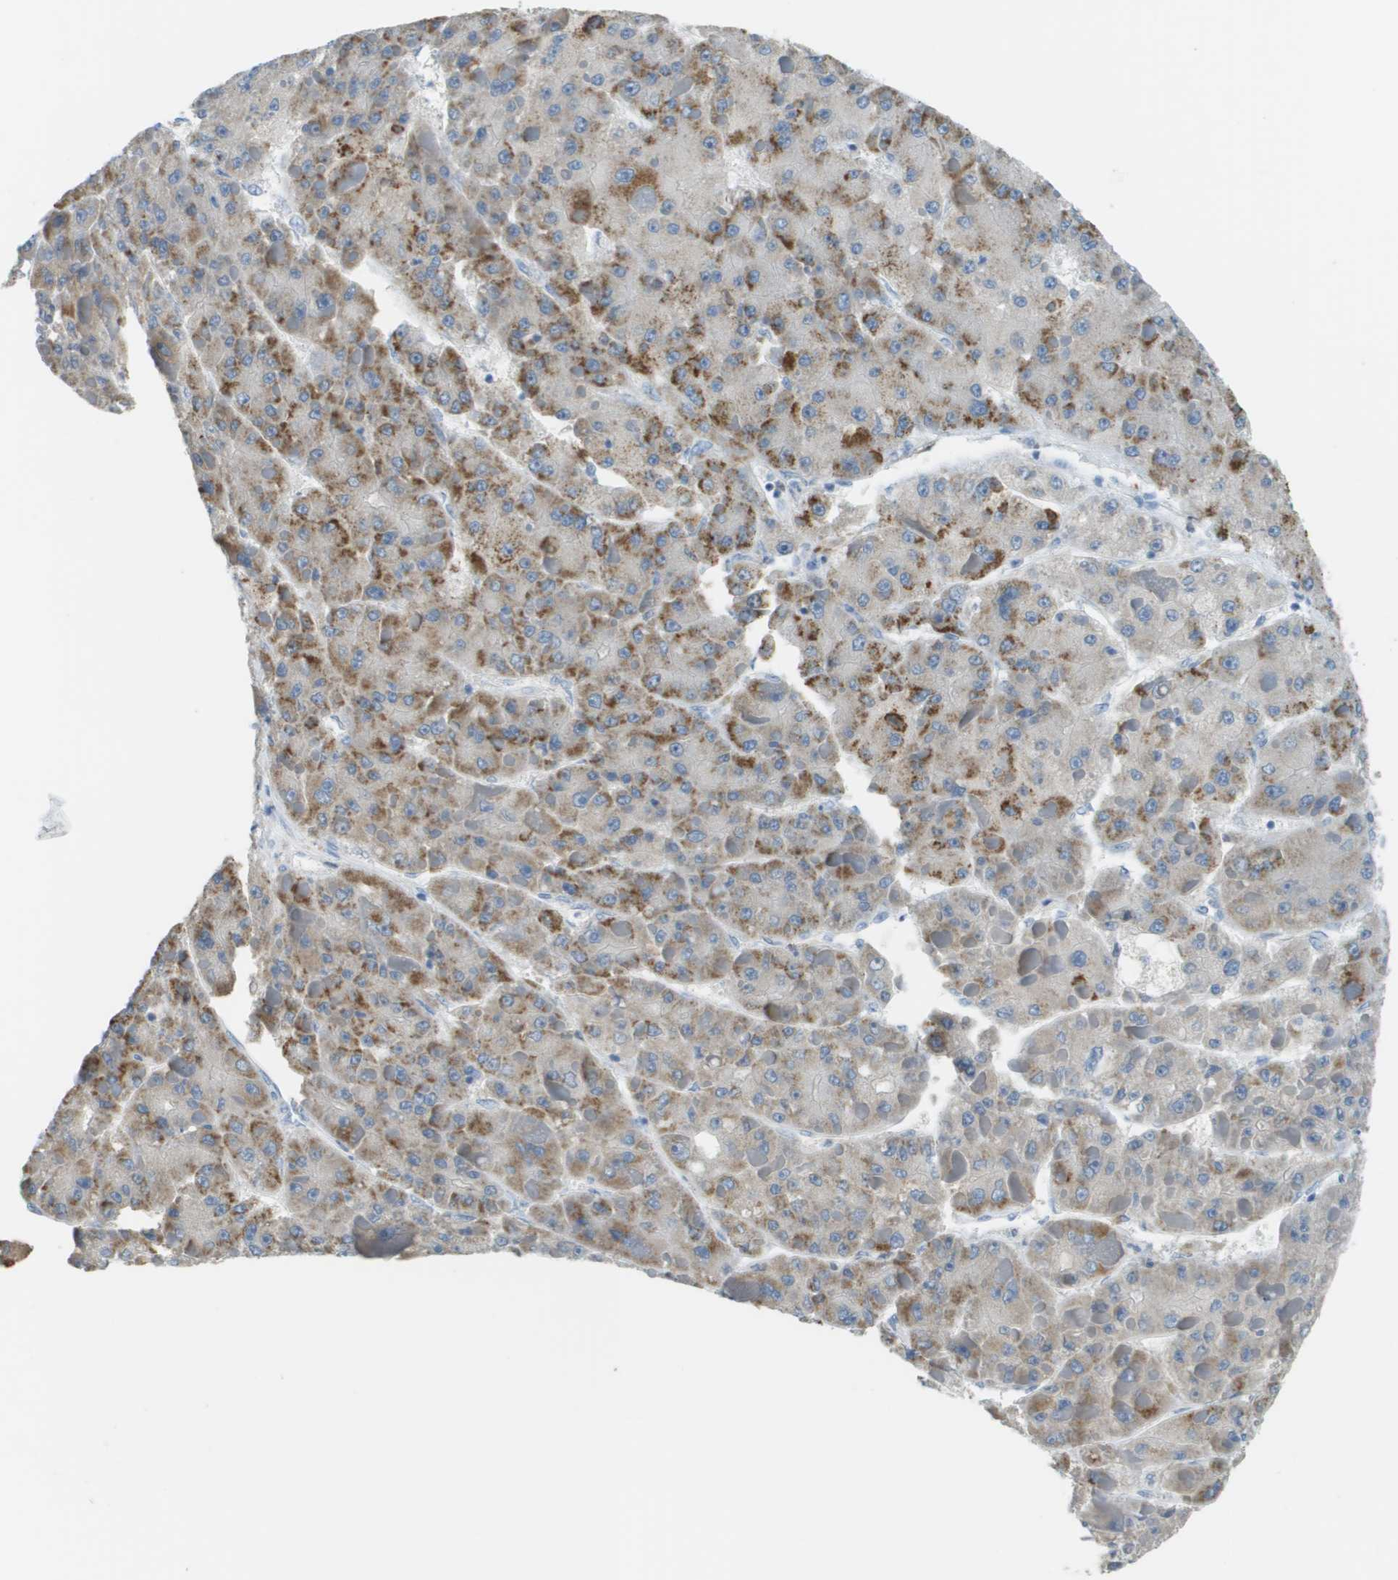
{"staining": {"intensity": "moderate", "quantity": "25%-75%", "location": "cytoplasmic/membranous"}, "tissue": "liver cancer", "cell_type": "Tumor cells", "image_type": "cancer", "snomed": [{"axis": "morphology", "description": "Carcinoma, Hepatocellular, NOS"}, {"axis": "topography", "description": "Liver"}], "caption": "An immunohistochemistry (IHC) histopathology image of neoplastic tissue is shown. Protein staining in brown labels moderate cytoplasmic/membranous positivity in liver cancer (hepatocellular carcinoma) within tumor cells.", "gene": "PTGDR2", "patient": {"sex": "female", "age": 73}}